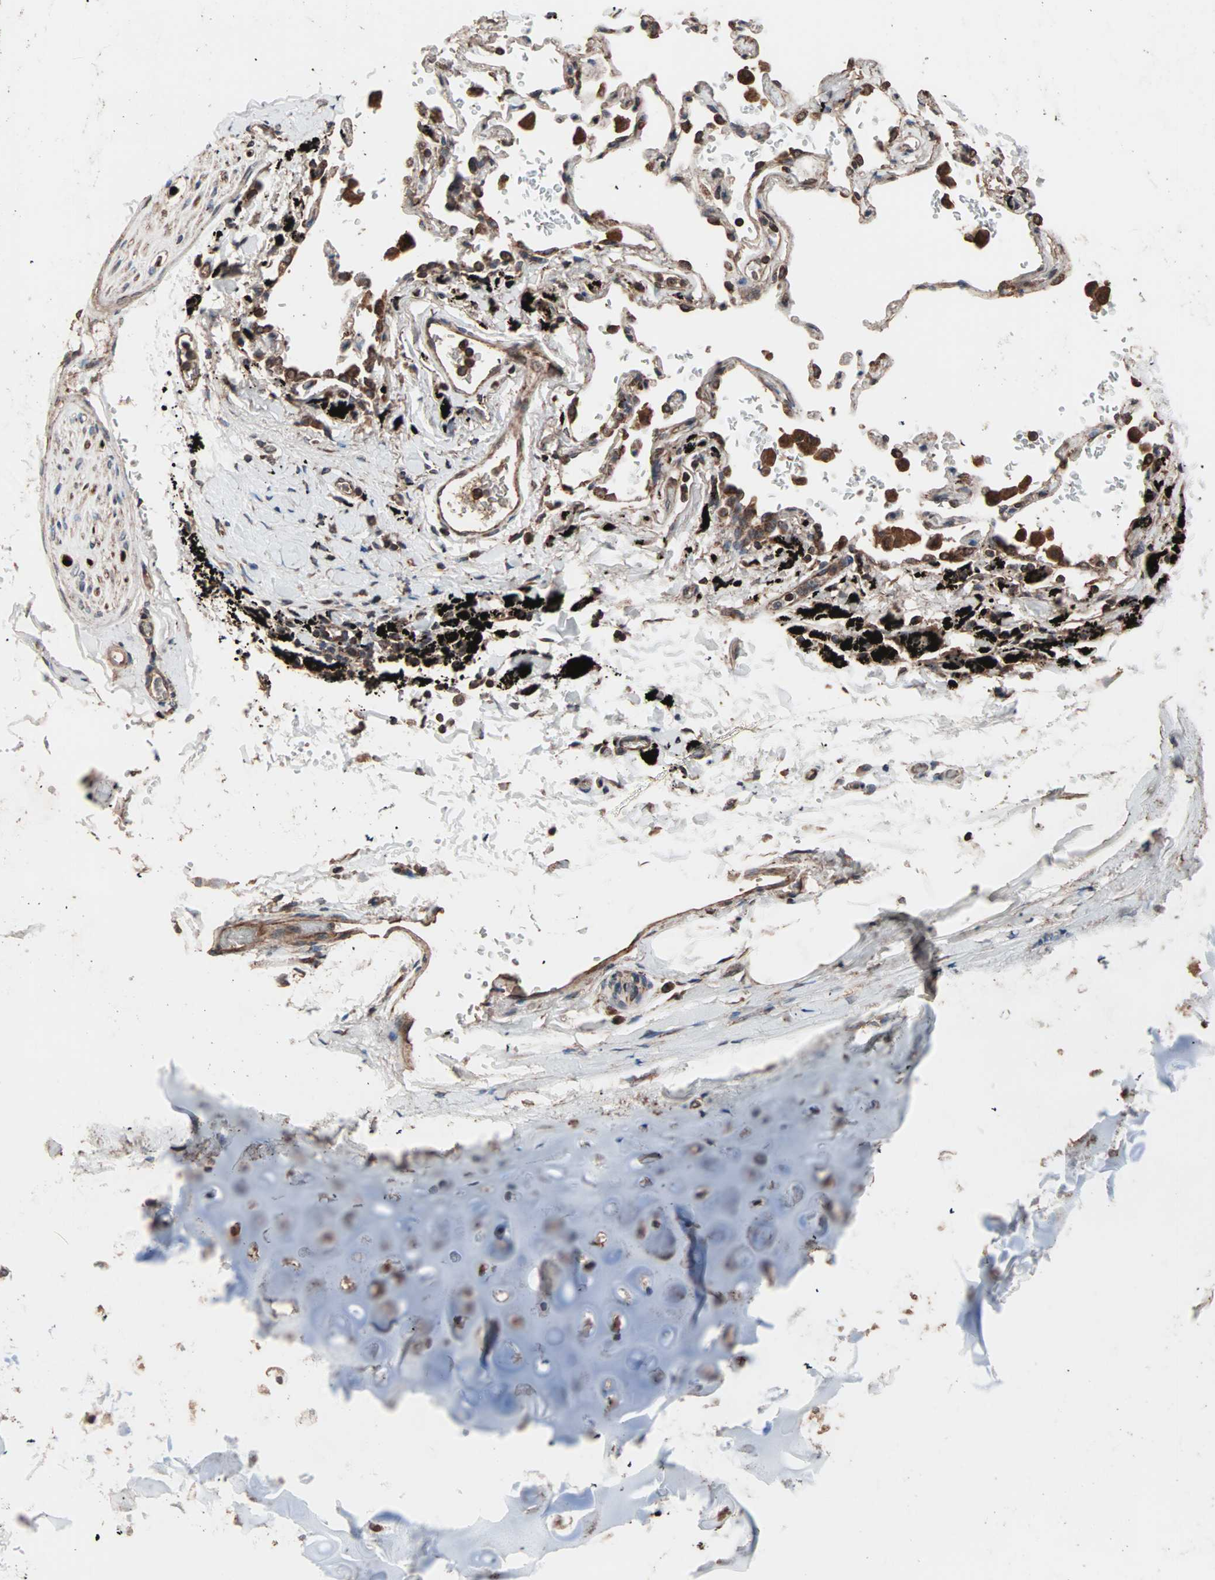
{"staining": {"intensity": "moderate", "quantity": ">75%", "location": "cytoplasmic/membranous"}, "tissue": "adipose tissue", "cell_type": "Adipocytes", "image_type": "normal", "snomed": [{"axis": "morphology", "description": "Normal tissue, NOS"}, {"axis": "topography", "description": "Cartilage tissue"}, {"axis": "topography", "description": "Bronchus"}], "caption": "Benign adipose tissue was stained to show a protein in brown. There is medium levels of moderate cytoplasmic/membranous staining in about >75% of adipocytes. Using DAB (brown) and hematoxylin (blue) stains, captured at high magnification using brightfield microscopy.", "gene": "MRPL2", "patient": {"sex": "female", "age": 73}}